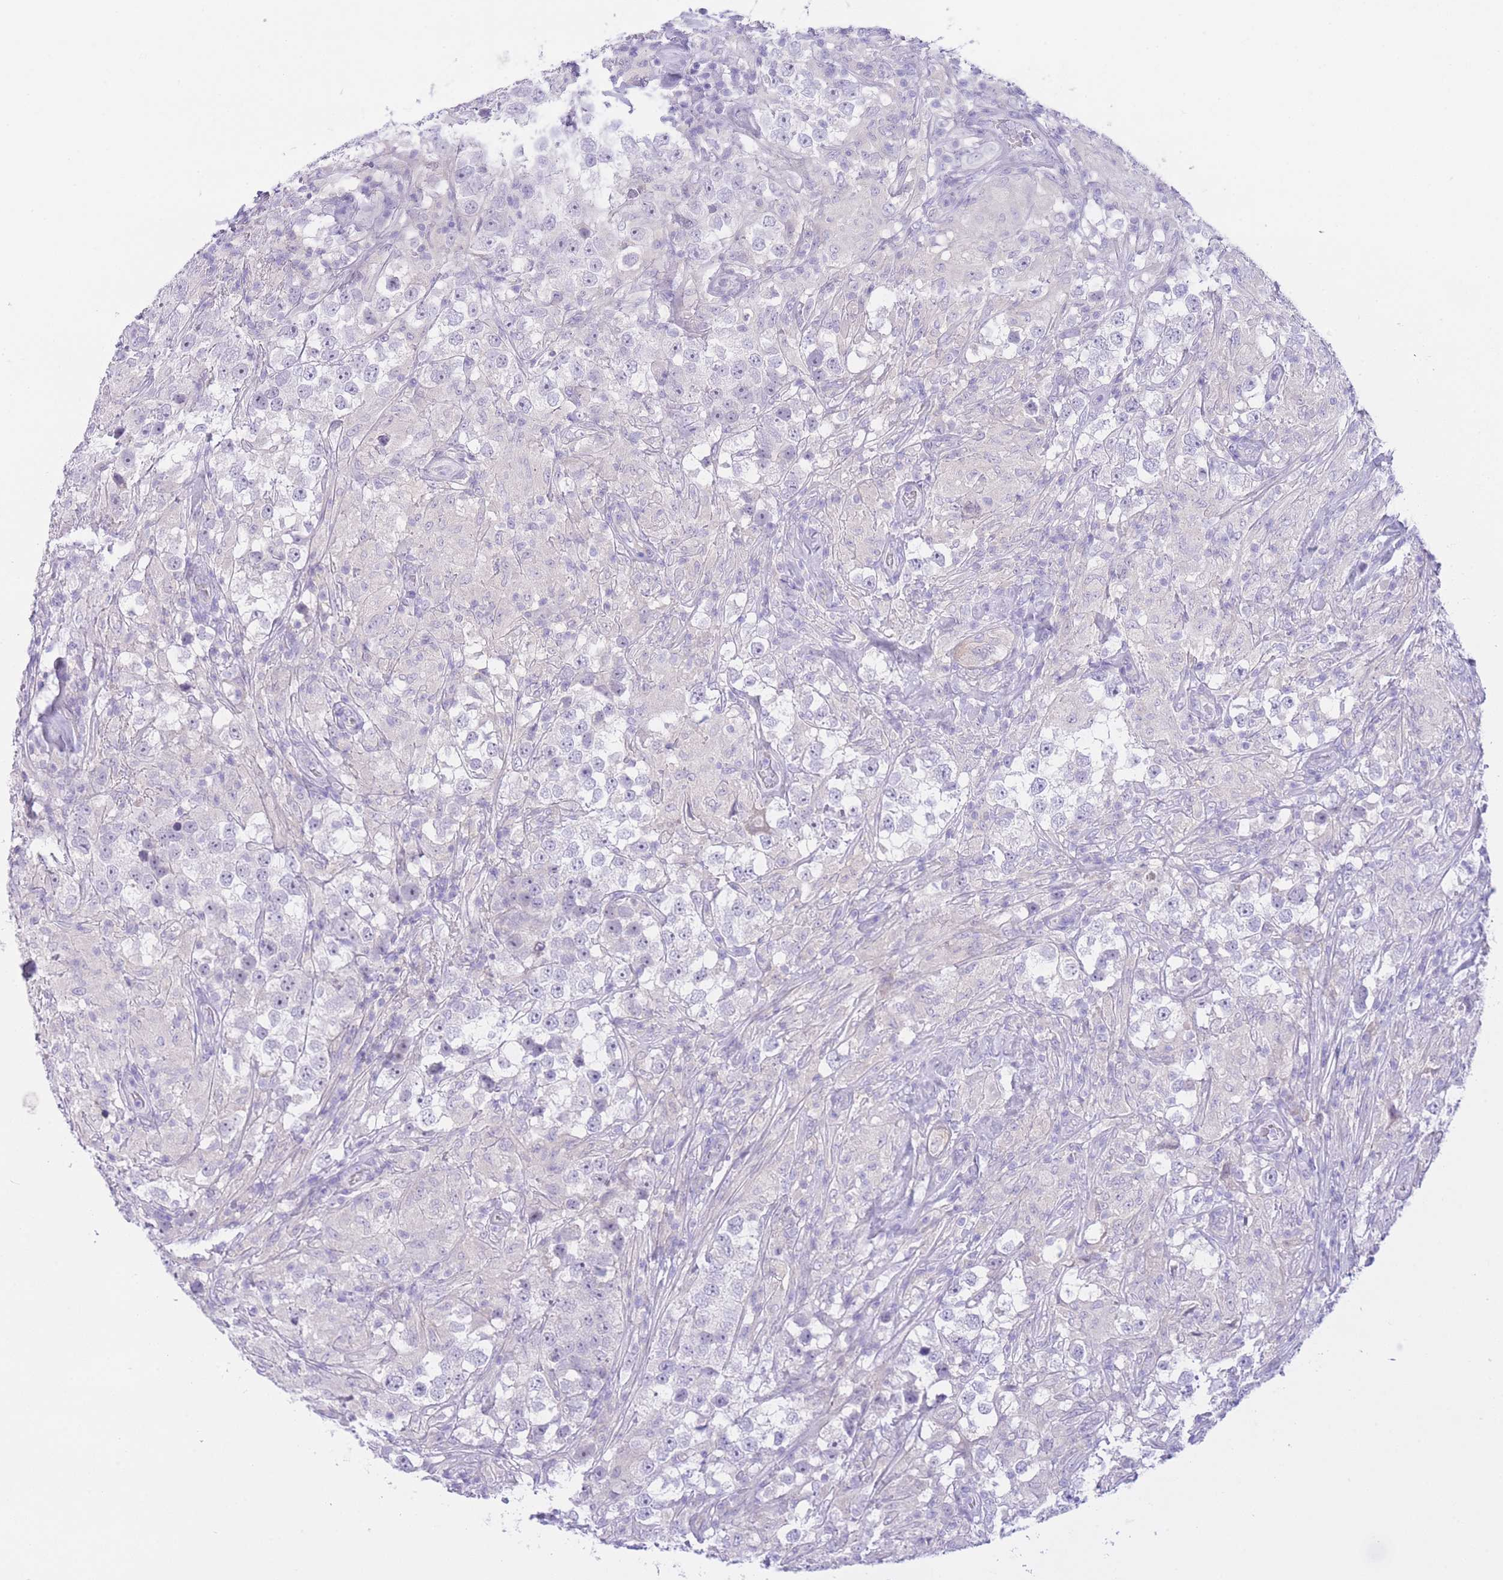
{"staining": {"intensity": "negative", "quantity": "none", "location": "none"}, "tissue": "testis cancer", "cell_type": "Tumor cells", "image_type": "cancer", "snomed": [{"axis": "morphology", "description": "Seminoma, NOS"}, {"axis": "topography", "description": "Testis"}], "caption": "A micrograph of testis cancer (seminoma) stained for a protein shows no brown staining in tumor cells. (DAB (3,3'-diaminobenzidine) immunohistochemistry with hematoxylin counter stain).", "gene": "ZNF212", "patient": {"sex": "male", "age": 46}}